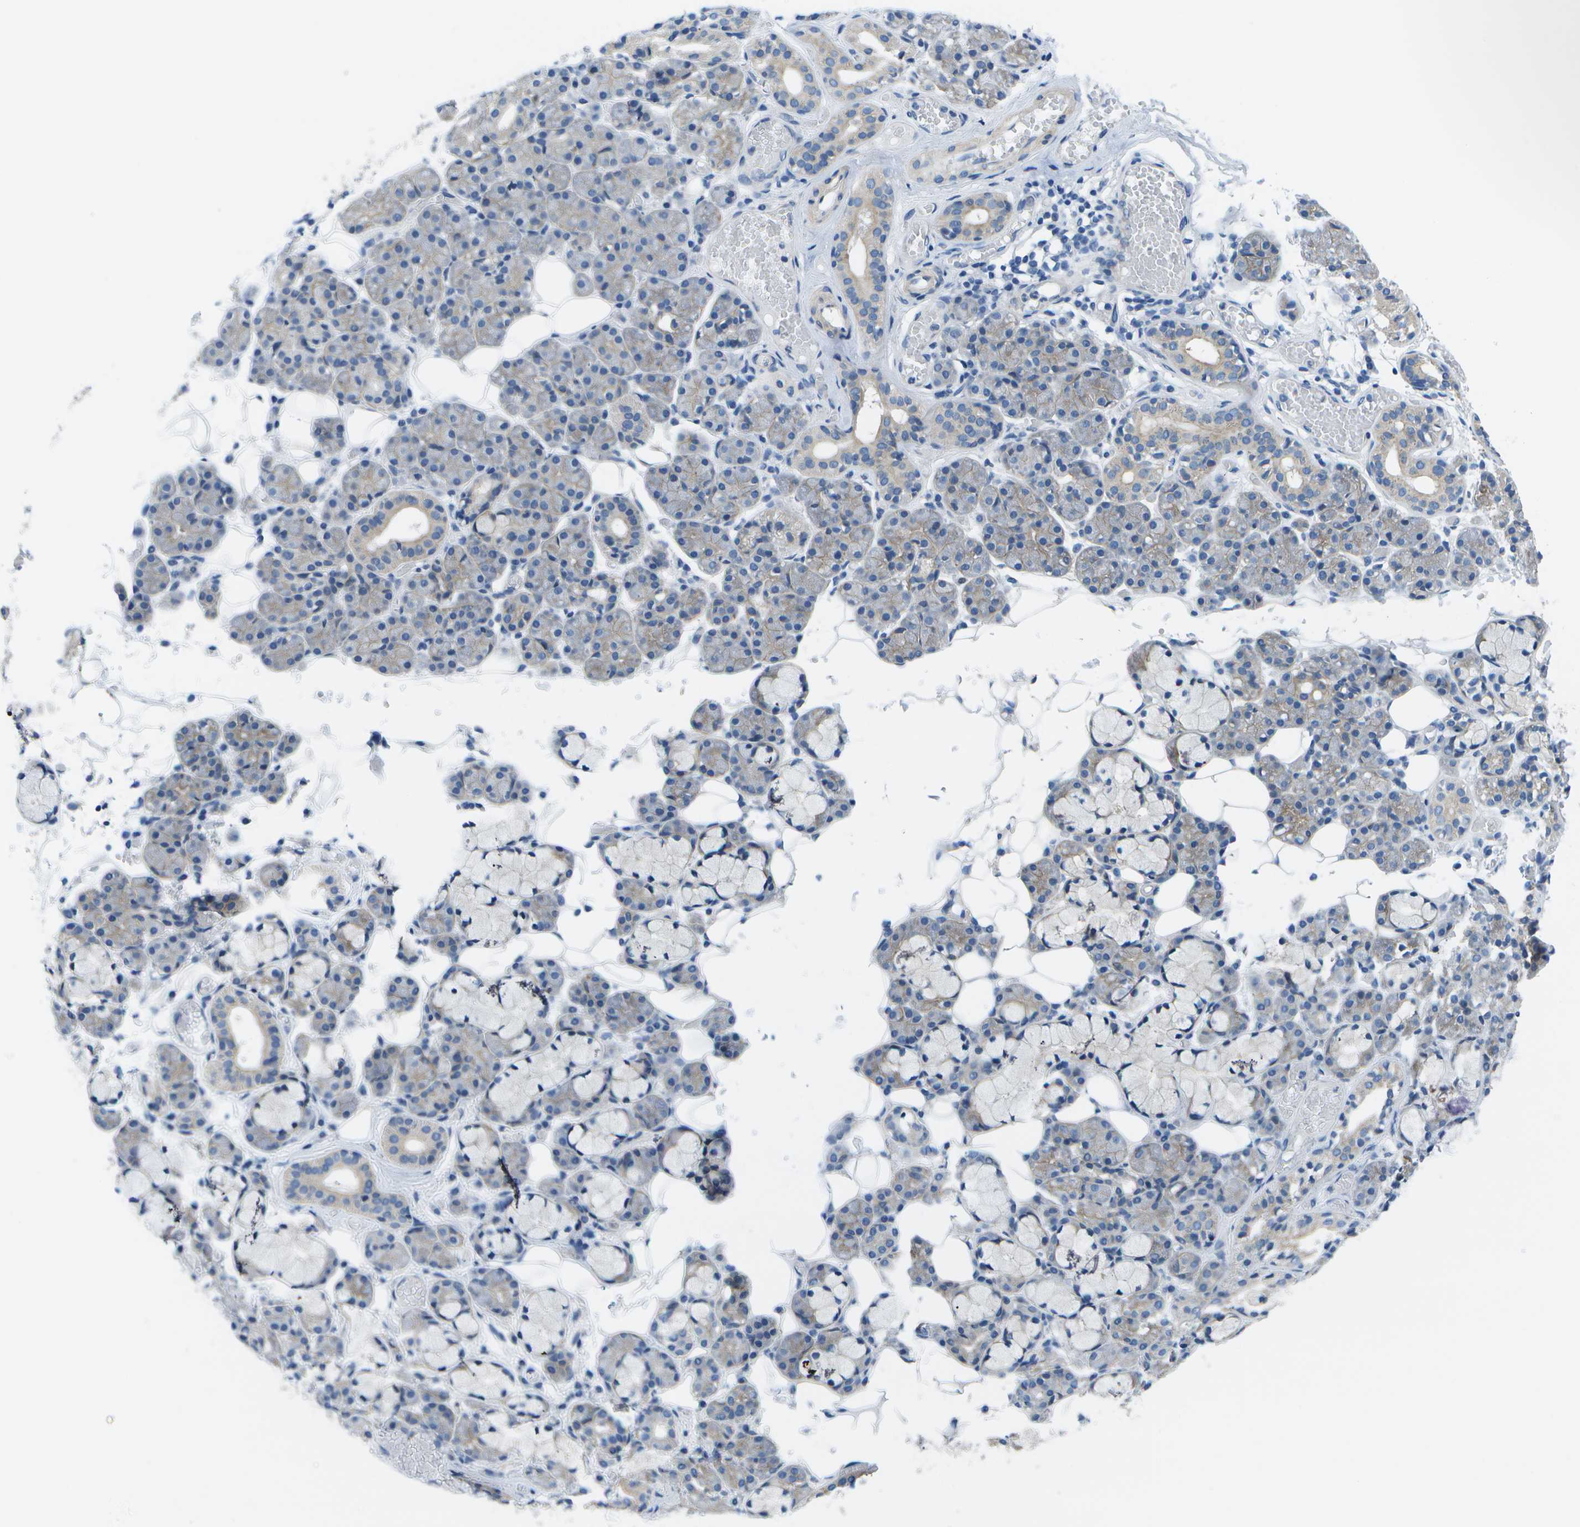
{"staining": {"intensity": "moderate", "quantity": "<25%", "location": "cytoplasmic/membranous"}, "tissue": "salivary gland", "cell_type": "Glandular cells", "image_type": "normal", "snomed": [{"axis": "morphology", "description": "Normal tissue, NOS"}, {"axis": "topography", "description": "Salivary gland"}], "caption": "Unremarkable salivary gland exhibits moderate cytoplasmic/membranous expression in approximately <25% of glandular cells, visualized by immunohistochemistry.", "gene": "P3H1", "patient": {"sex": "male", "age": 63}}